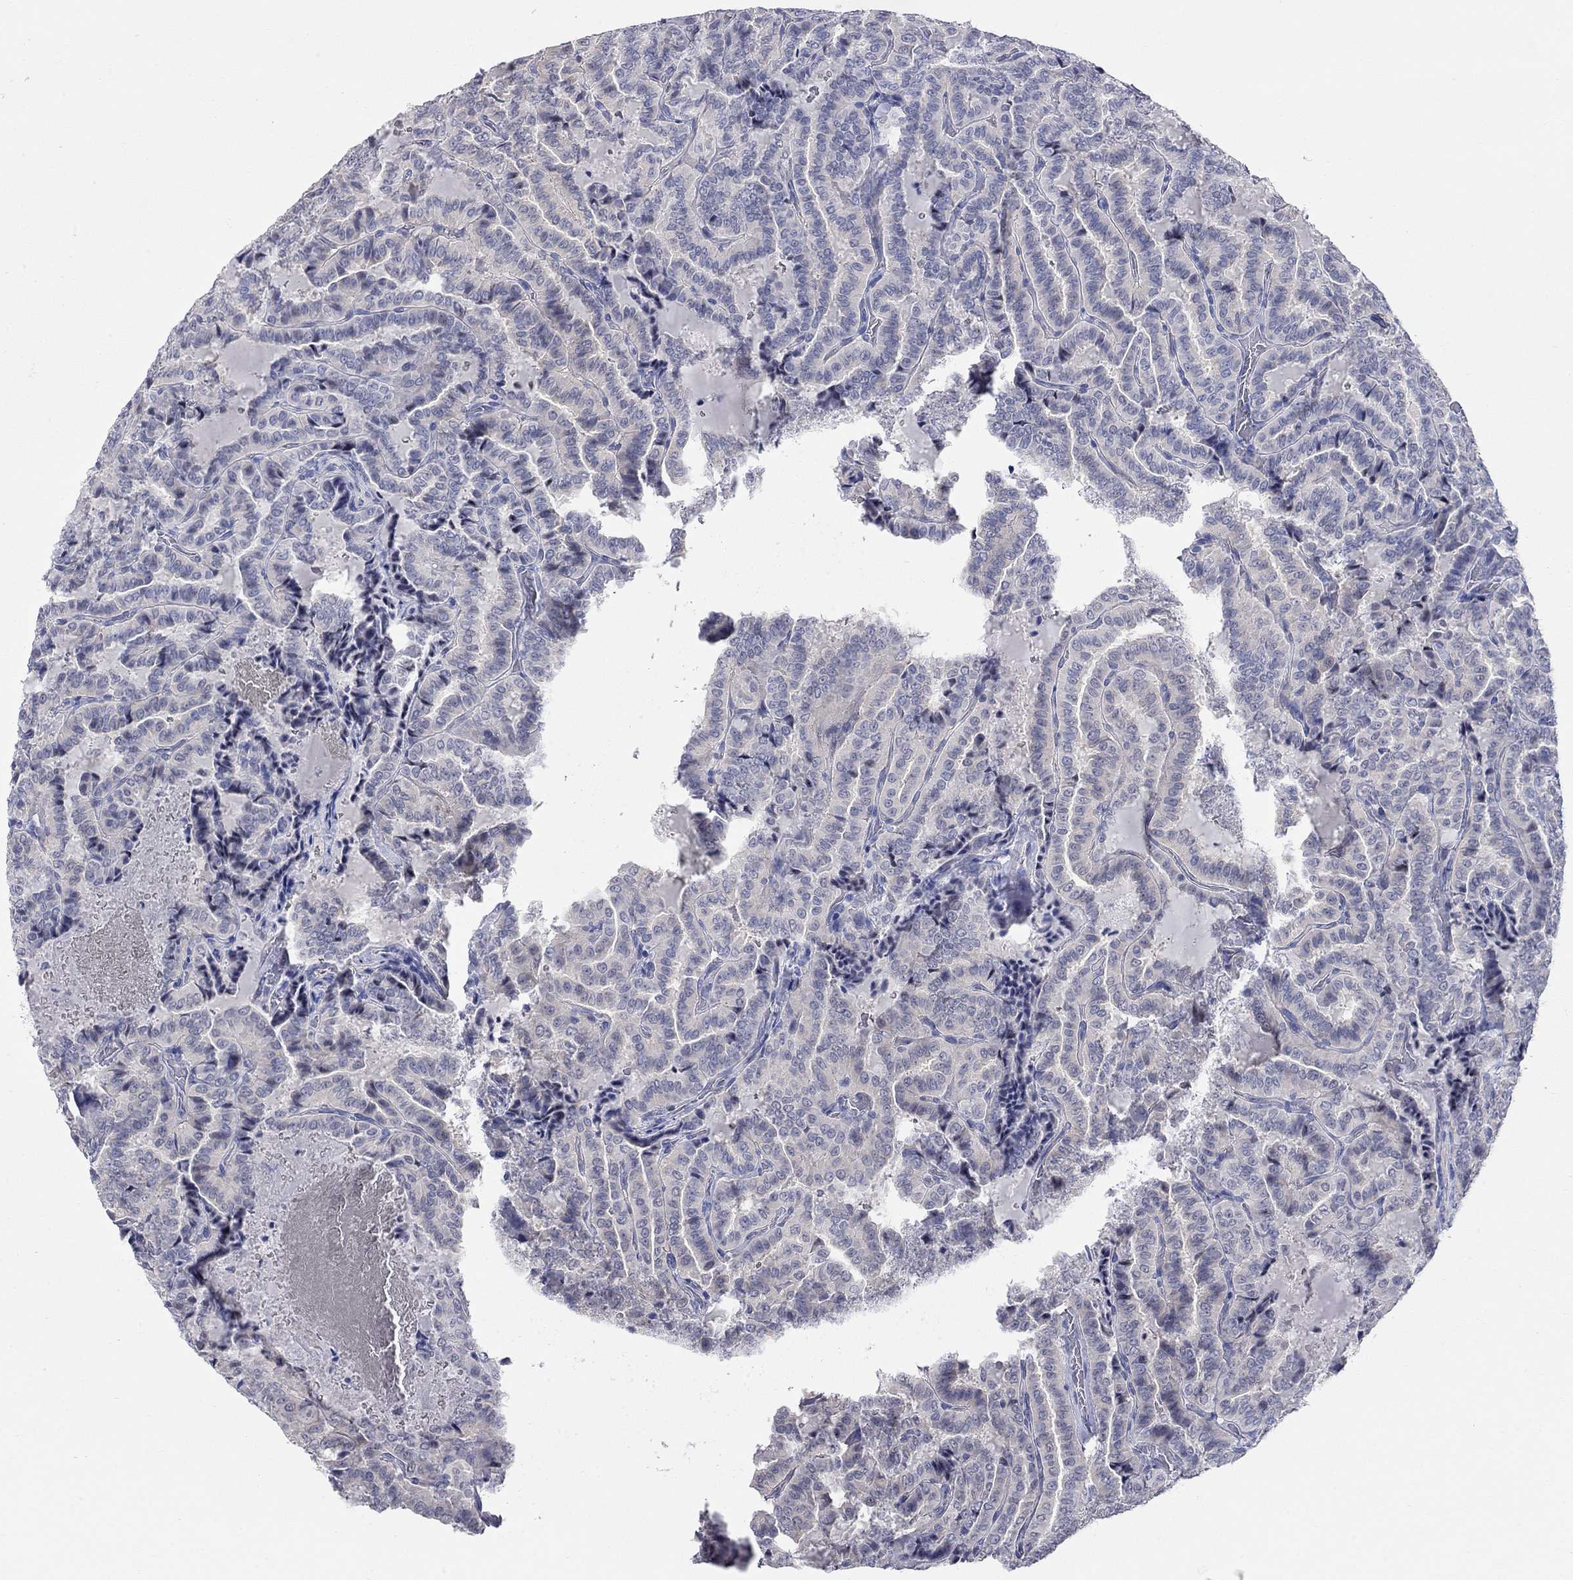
{"staining": {"intensity": "negative", "quantity": "none", "location": "none"}, "tissue": "thyroid cancer", "cell_type": "Tumor cells", "image_type": "cancer", "snomed": [{"axis": "morphology", "description": "Papillary adenocarcinoma, NOS"}, {"axis": "topography", "description": "Thyroid gland"}], "caption": "DAB (3,3'-diaminobenzidine) immunohistochemical staining of papillary adenocarcinoma (thyroid) shows no significant positivity in tumor cells.", "gene": "WASF3", "patient": {"sex": "female", "age": 39}}